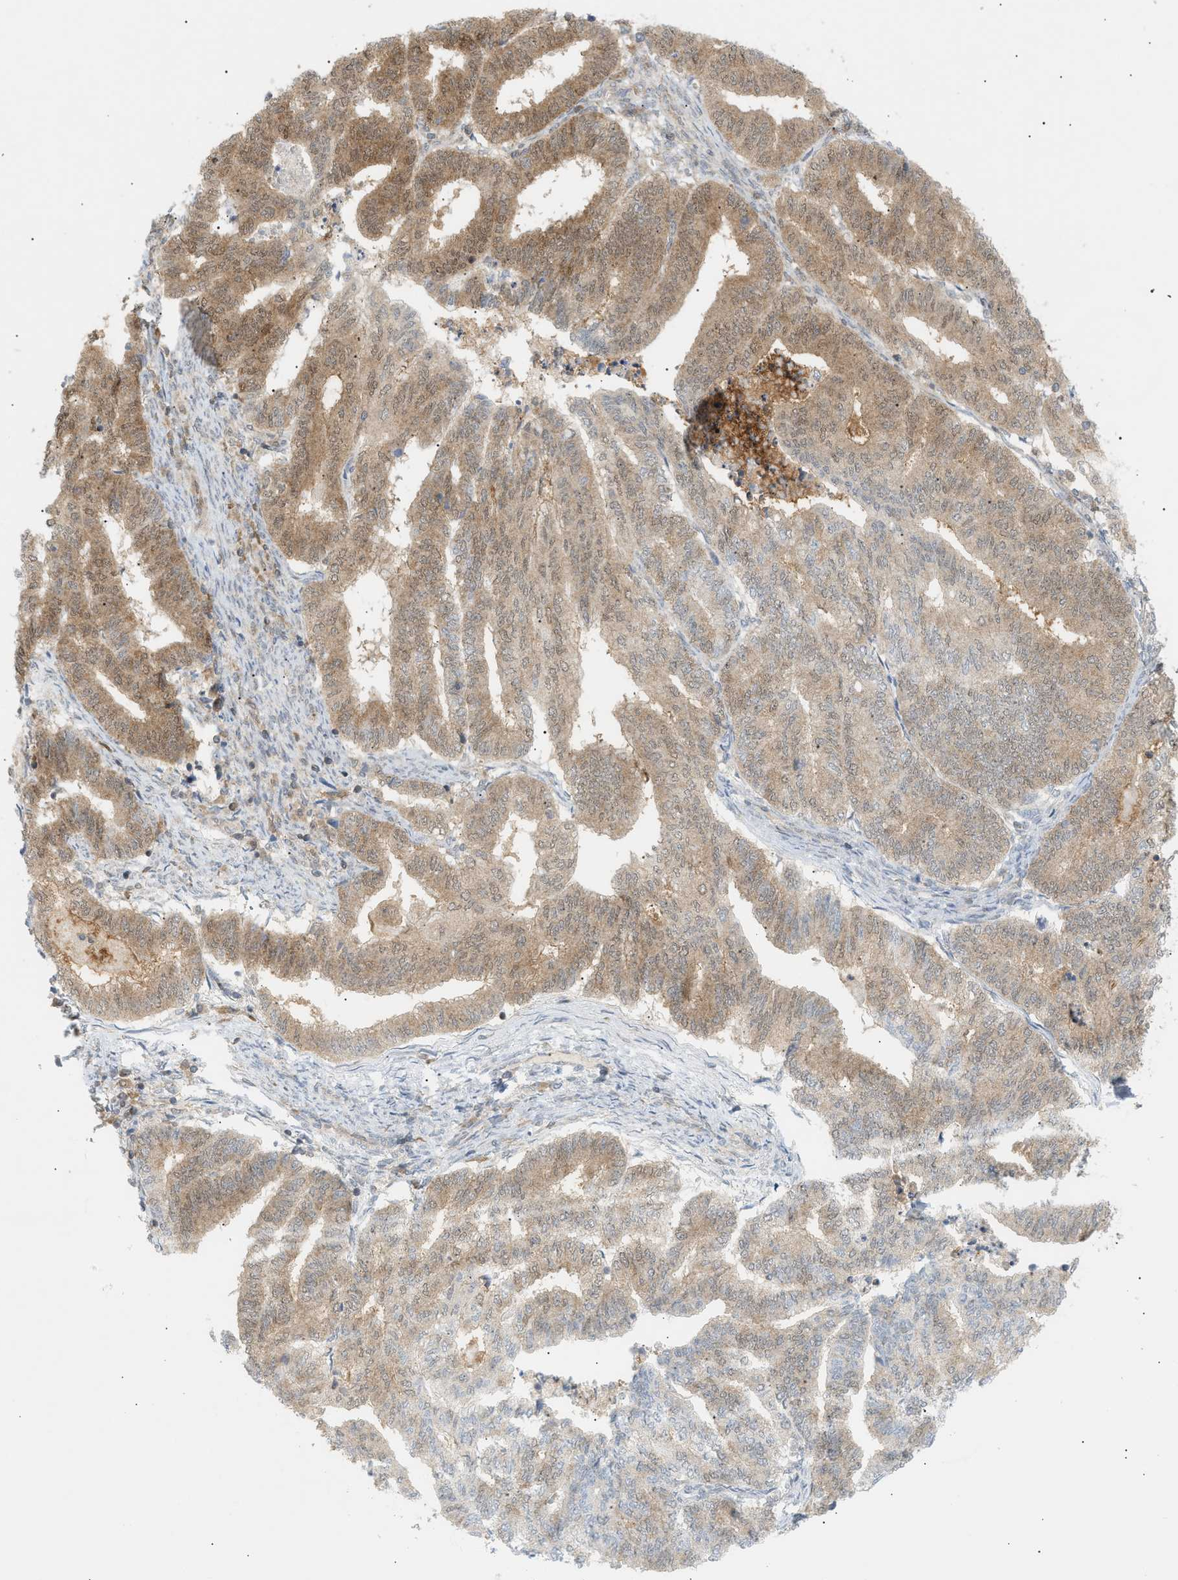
{"staining": {"intensity": "moderate", "quantity": ">75%", "location": "cytoplasmic/membranous"}, "tissue": "endometrial cancer", "cell_type": "Tumor cells", "image_type": "cancer", "snomed": [{"axis": "morphology", "description": "Adenocarcinoma, NOS"}, {"axis": "topography", "description": "Endometrium"}], "caption": "Human adenocarcinoma (endometrial) stained with a brown dye displays moderate cytoplasmic/membranous positive expression in approximately >75% of tumor cells.", "gene": "SHC1", "patient": {"sex": "female", "age": 79}}